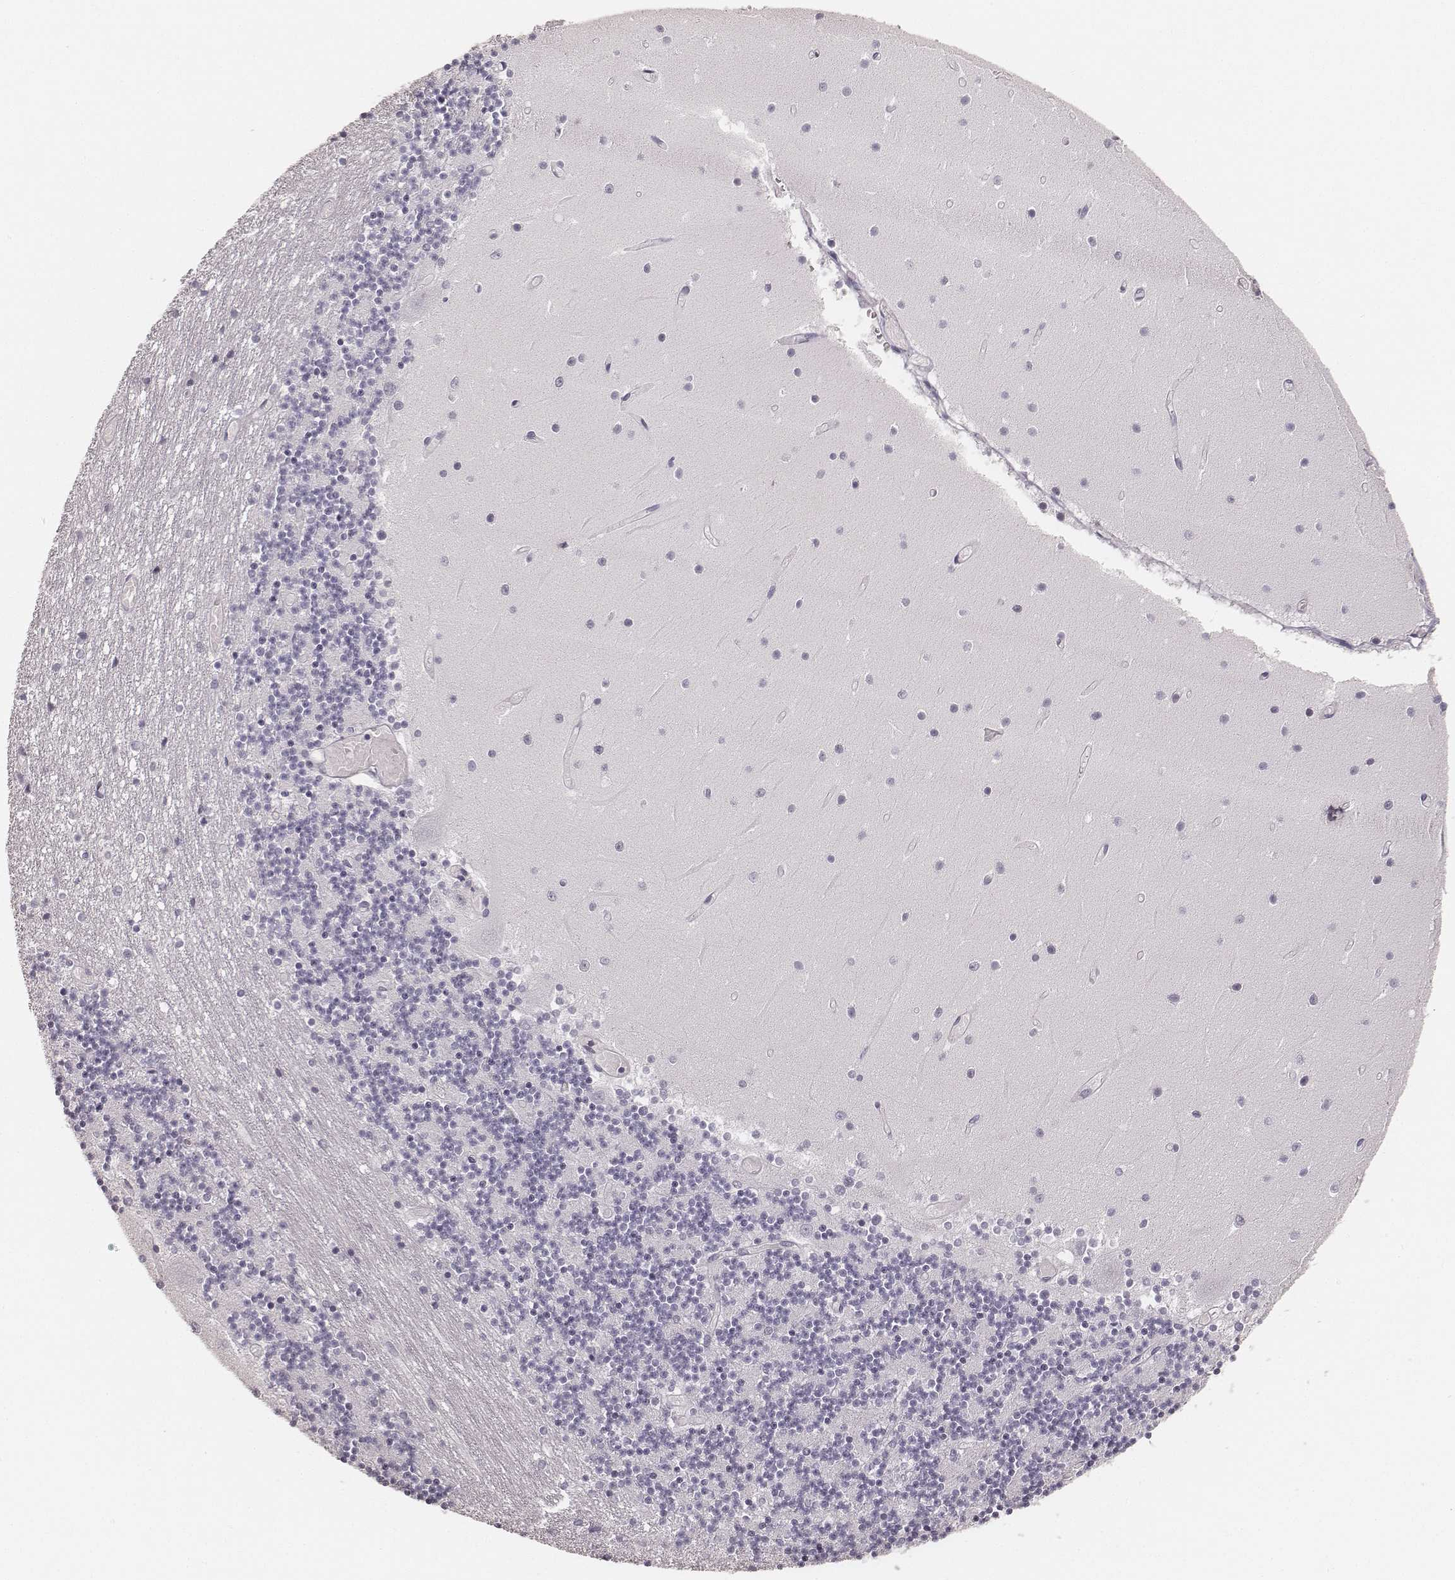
{"staining": {"intensity": "negative", "quantity": "none", "location": "none"}, "tissue": "cerebellum", "cell_type": "Cells in granular layer", "image_type": "normal", "snomed": [{"axis": "morphology", "description": "Normal tissue, NOS"}, {"axis": "topography", "description": "Cerebellum"}], "caption": "The image displays no staining of cells in granular layer in benign cerebellum.", "gene": "HNF4G", "patient": {"sex": "female", "age": 28}}